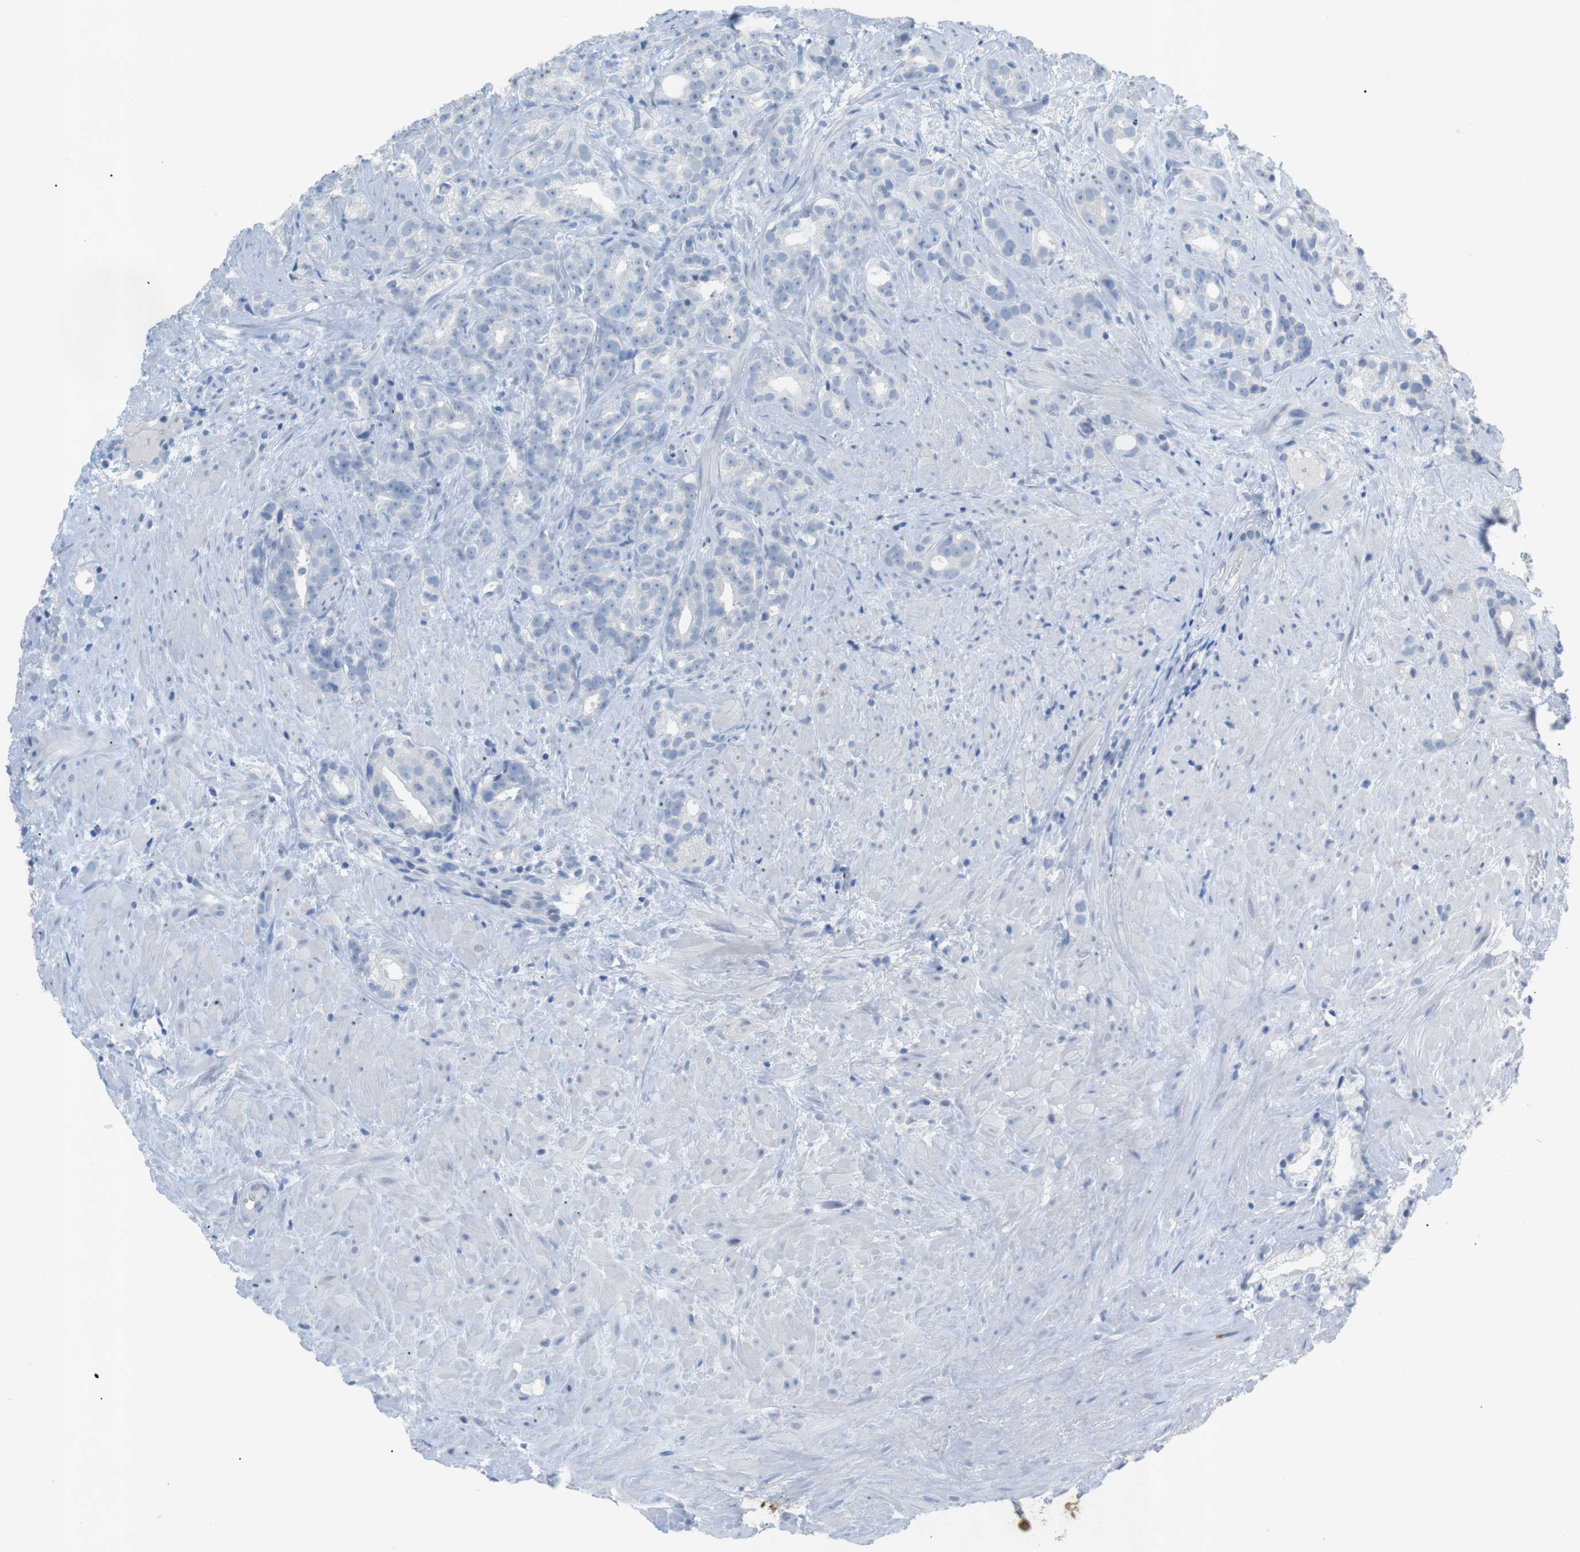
{"staining": {"intensity": "negative", "quantity": "none", "location": "none"}, "tissue": "prostate cancer", "cell_type": "Tumor cells", "image_type": "cancer", "snomed": [{"axis": "morphology", "description": "Adenocarcinoma, Low grade"}, {"axis": "topography", "description": "Prostate"}], "caption": "Immunohistochemistry image of neoplastic tissue: prostate cancer (low-grade adenocarcinoma) stained with DAB demonstrates no significant protein positivity in tumor cells.", "gene": "SALL4", "patient": {"sex": "male", "age": 89}}